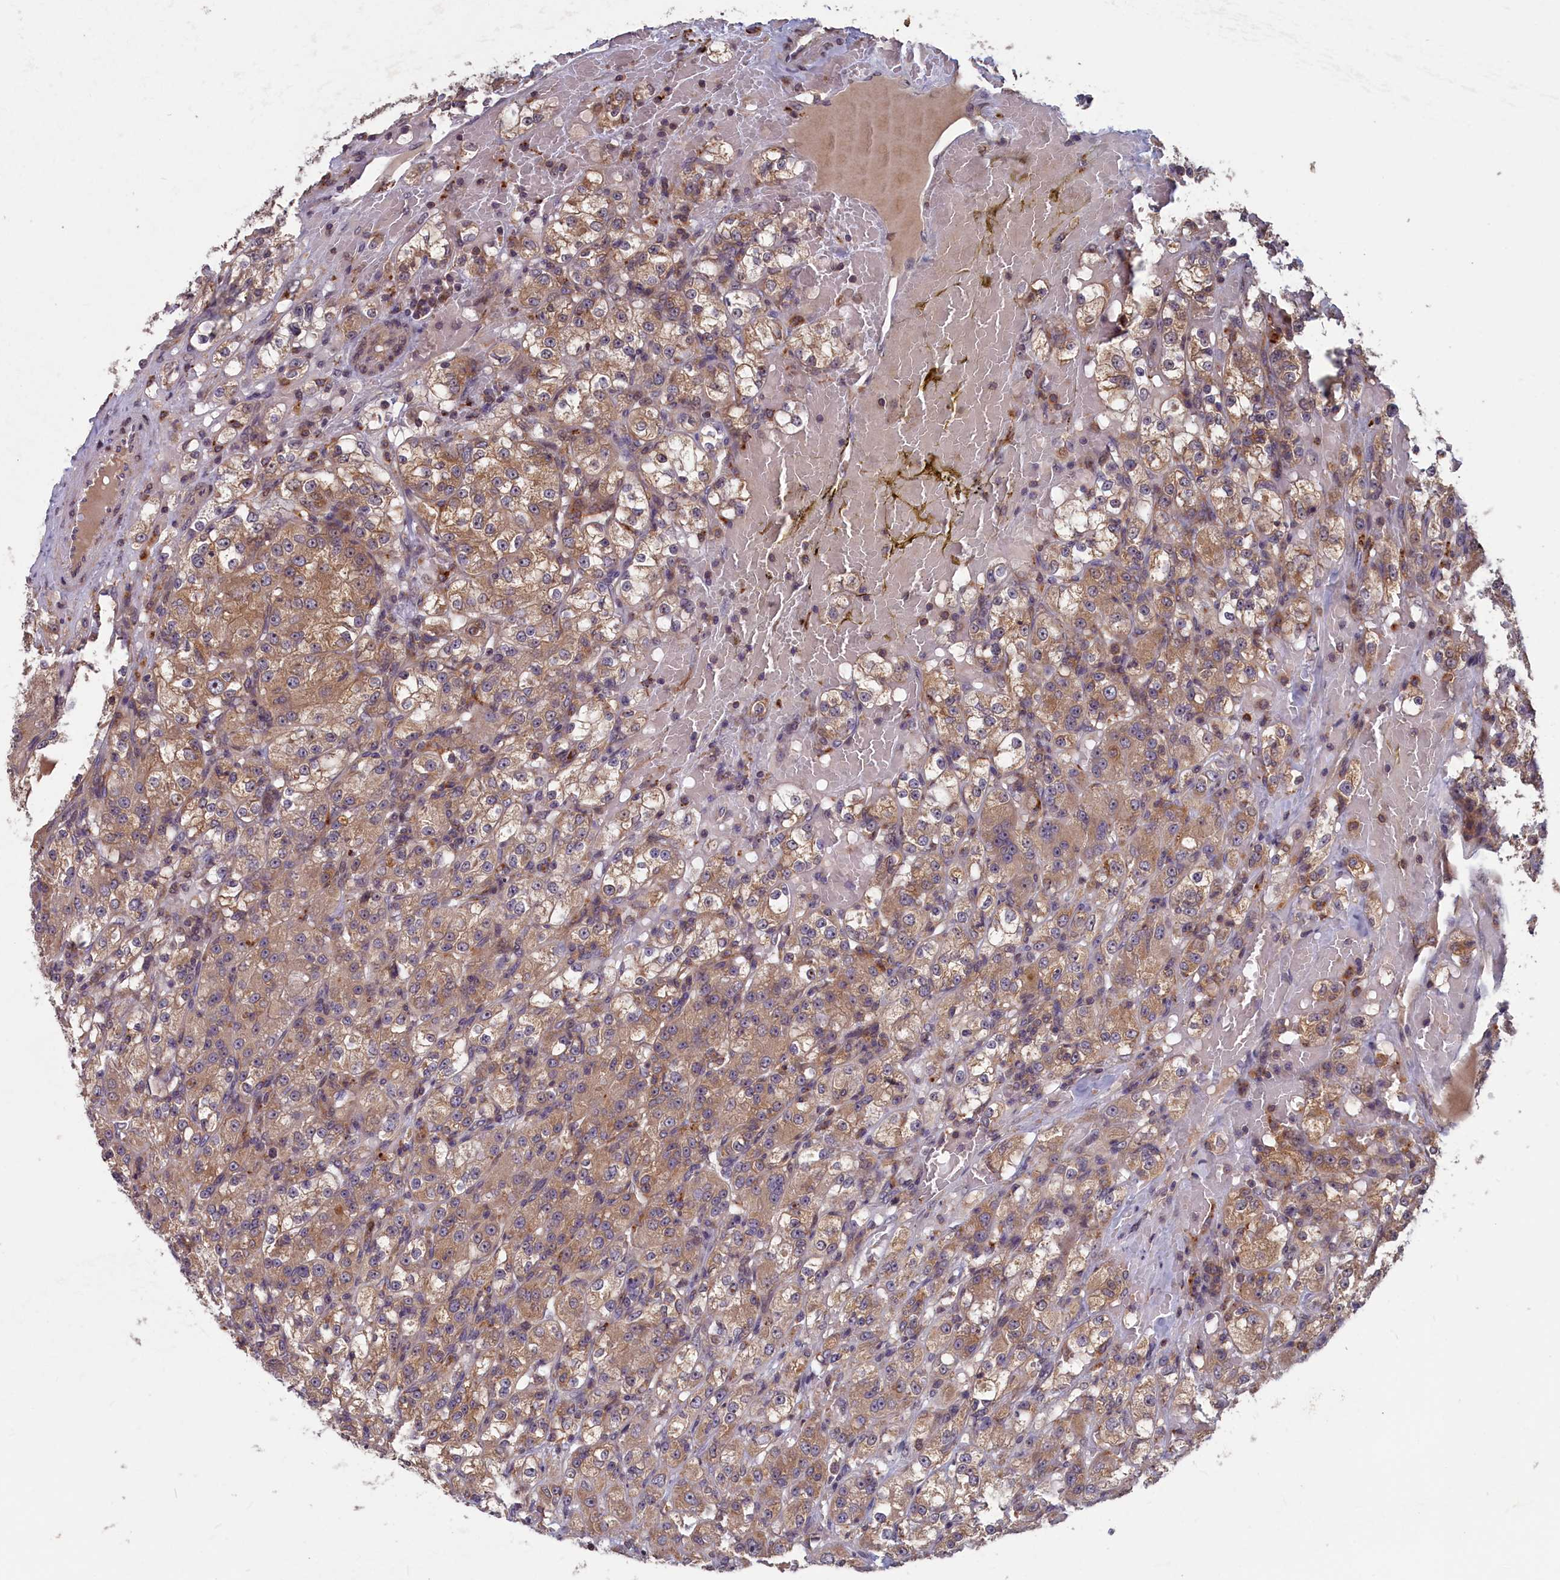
{"staining": {"intensity": "moderate", "quantity": ">75%", "location": "cytoplasmic/membranous"}, "tissue": "renal cancer", "cell_type": "Tumor cells", "image_type": "cancer", "snomed": [{"axis": "morphology", "description": "Normal tissue, NOS"}, {"axis": "morphology", "description": "Adenocarcinoma, NOS"}, {"axis": "topography", "description": "Kidney"}], "caption": "There is medium levels of moderate cytoplasmic/membranous staining in tumor cells of renal adenocarcinoma, as demonstrated by immunohistochemical staining (brown color).", "gene": "CACTIN", "patient": {"sex": "male", "age": 61}}